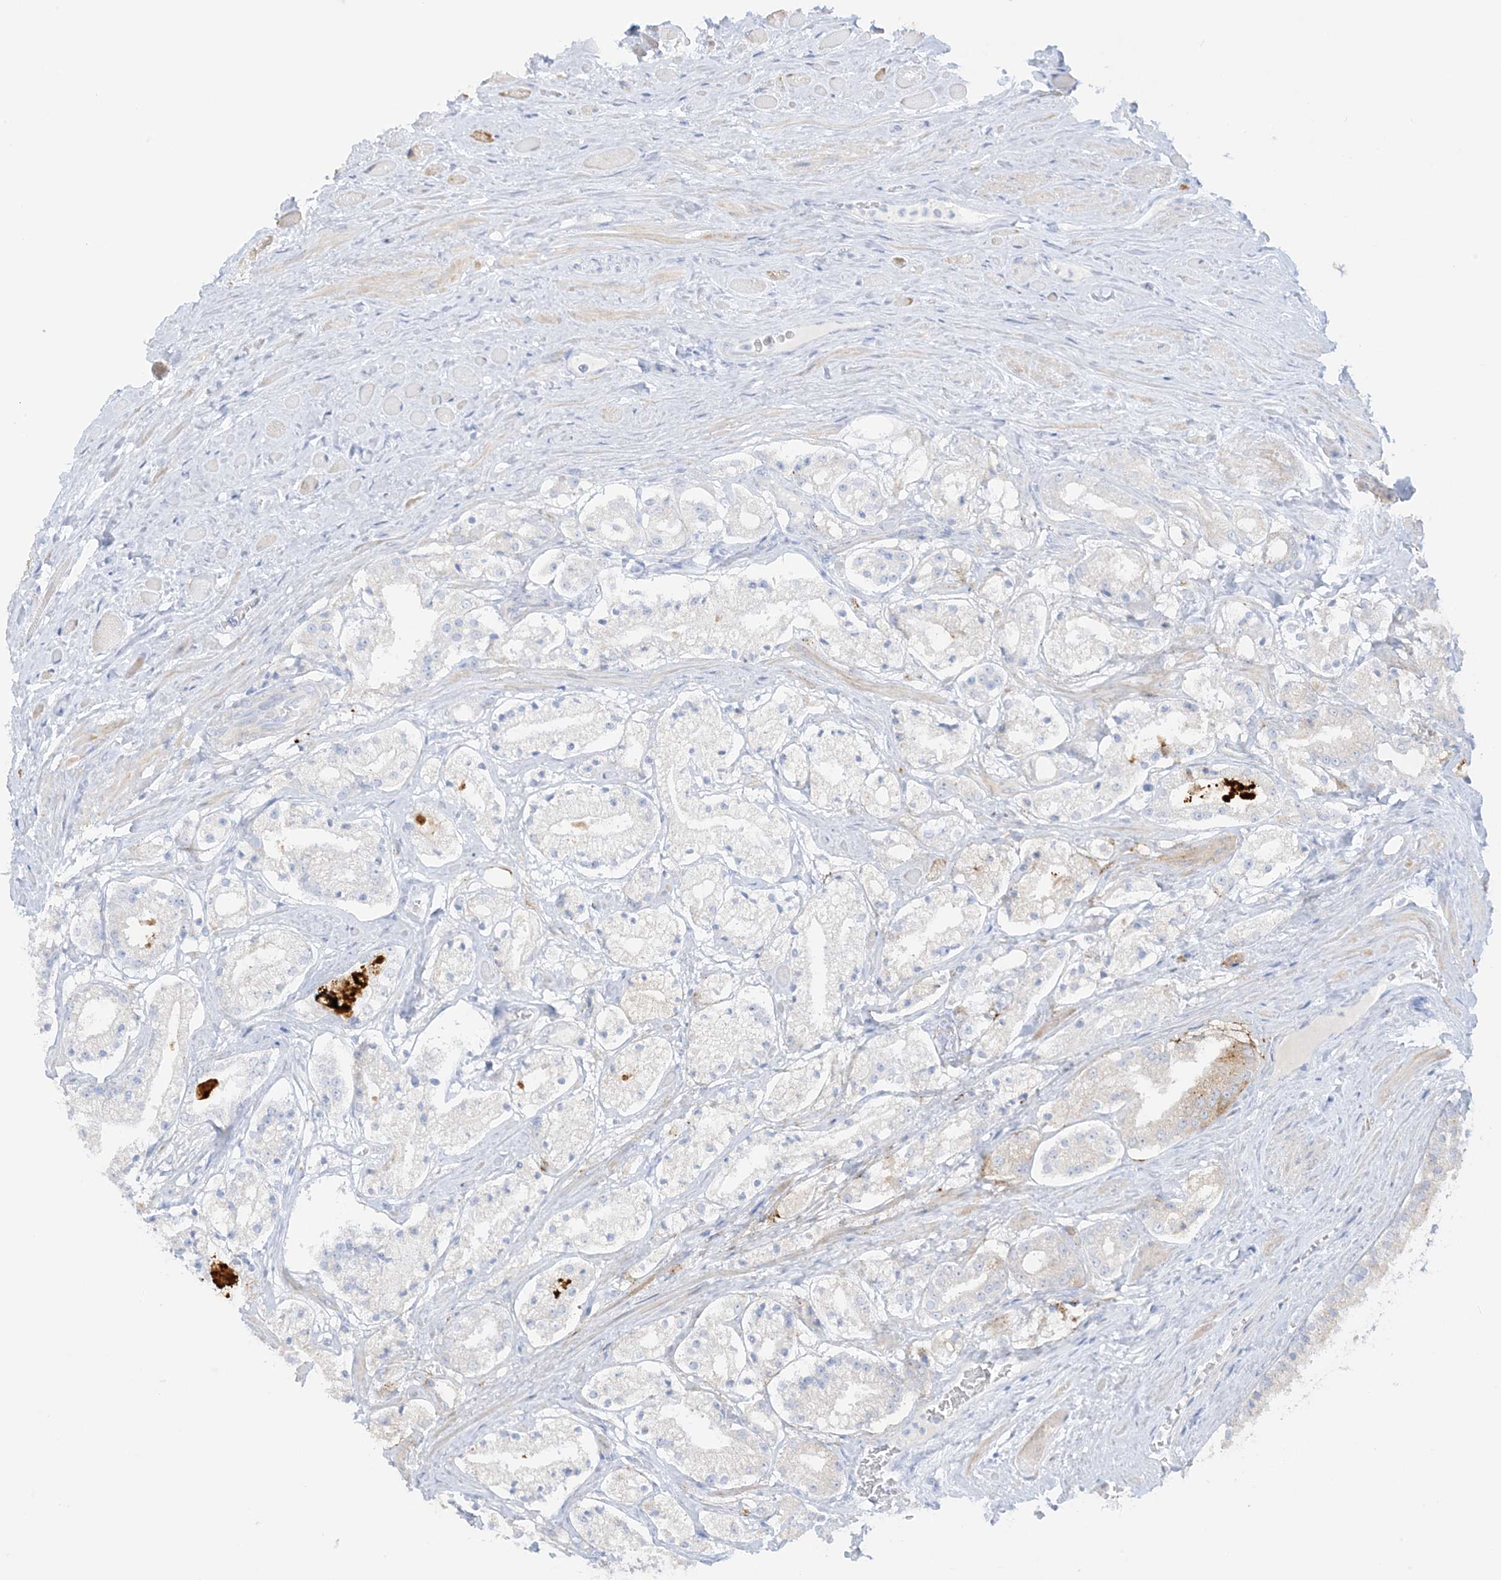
{"staining": {"intensity": "negative", "quantity": "none", "location": "none"}, "tissue": "prostate cancer", "cell_type": "Tumor cells", "image_type": "cancer", "snomed": [{"axis": "morphology", "description": "Adenocarcinoma, High grade"}, {"axis": "topography", "description": "Prostate"}], "caption": "The immunohistochemistry histopathology image has no significant positivity in tumor cells of adenocarcinoma (high-grade) (prostate) tissue.", "gene": "SLC26A3", "patient": {"sex": "male", "age": 64}}